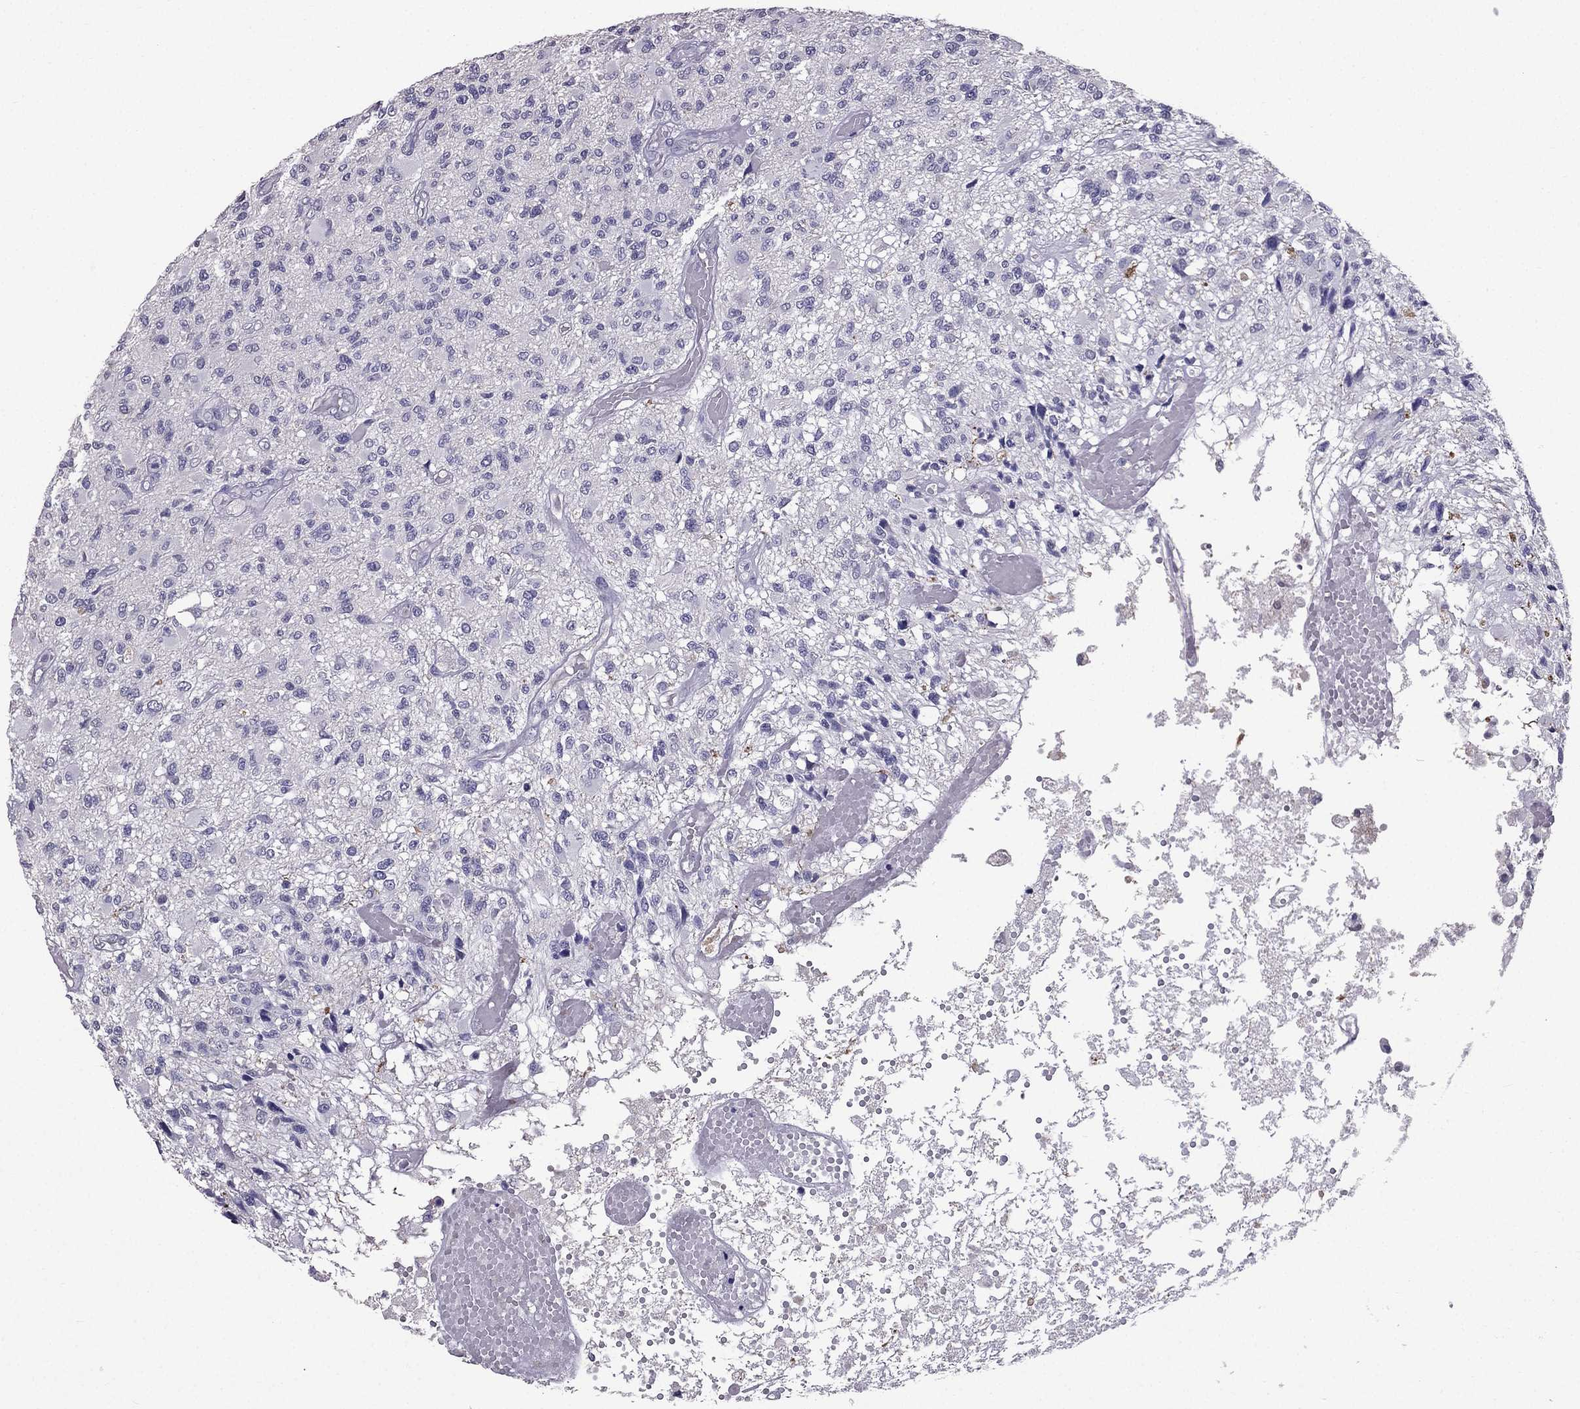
{"staining": {"intensity": "negative", "quantity": "none", "location": "none"}, "tissue": "glioma", "cell_type": "Tumor cells", "image_type": "cancer", "snomed": [{"axis": "morphology", "description": "Glioma, malignant, High grade"}, {"axis": "topography", "description": "Brain"}], "caption": "An immunohistochemistry micrograph of high-grade glioma (malignant) is shown. There is no staining in tumor cells of high-grade glioma (malignant).", "gene": "SCG5", "patient": {"sex": "female", "age": 63}}